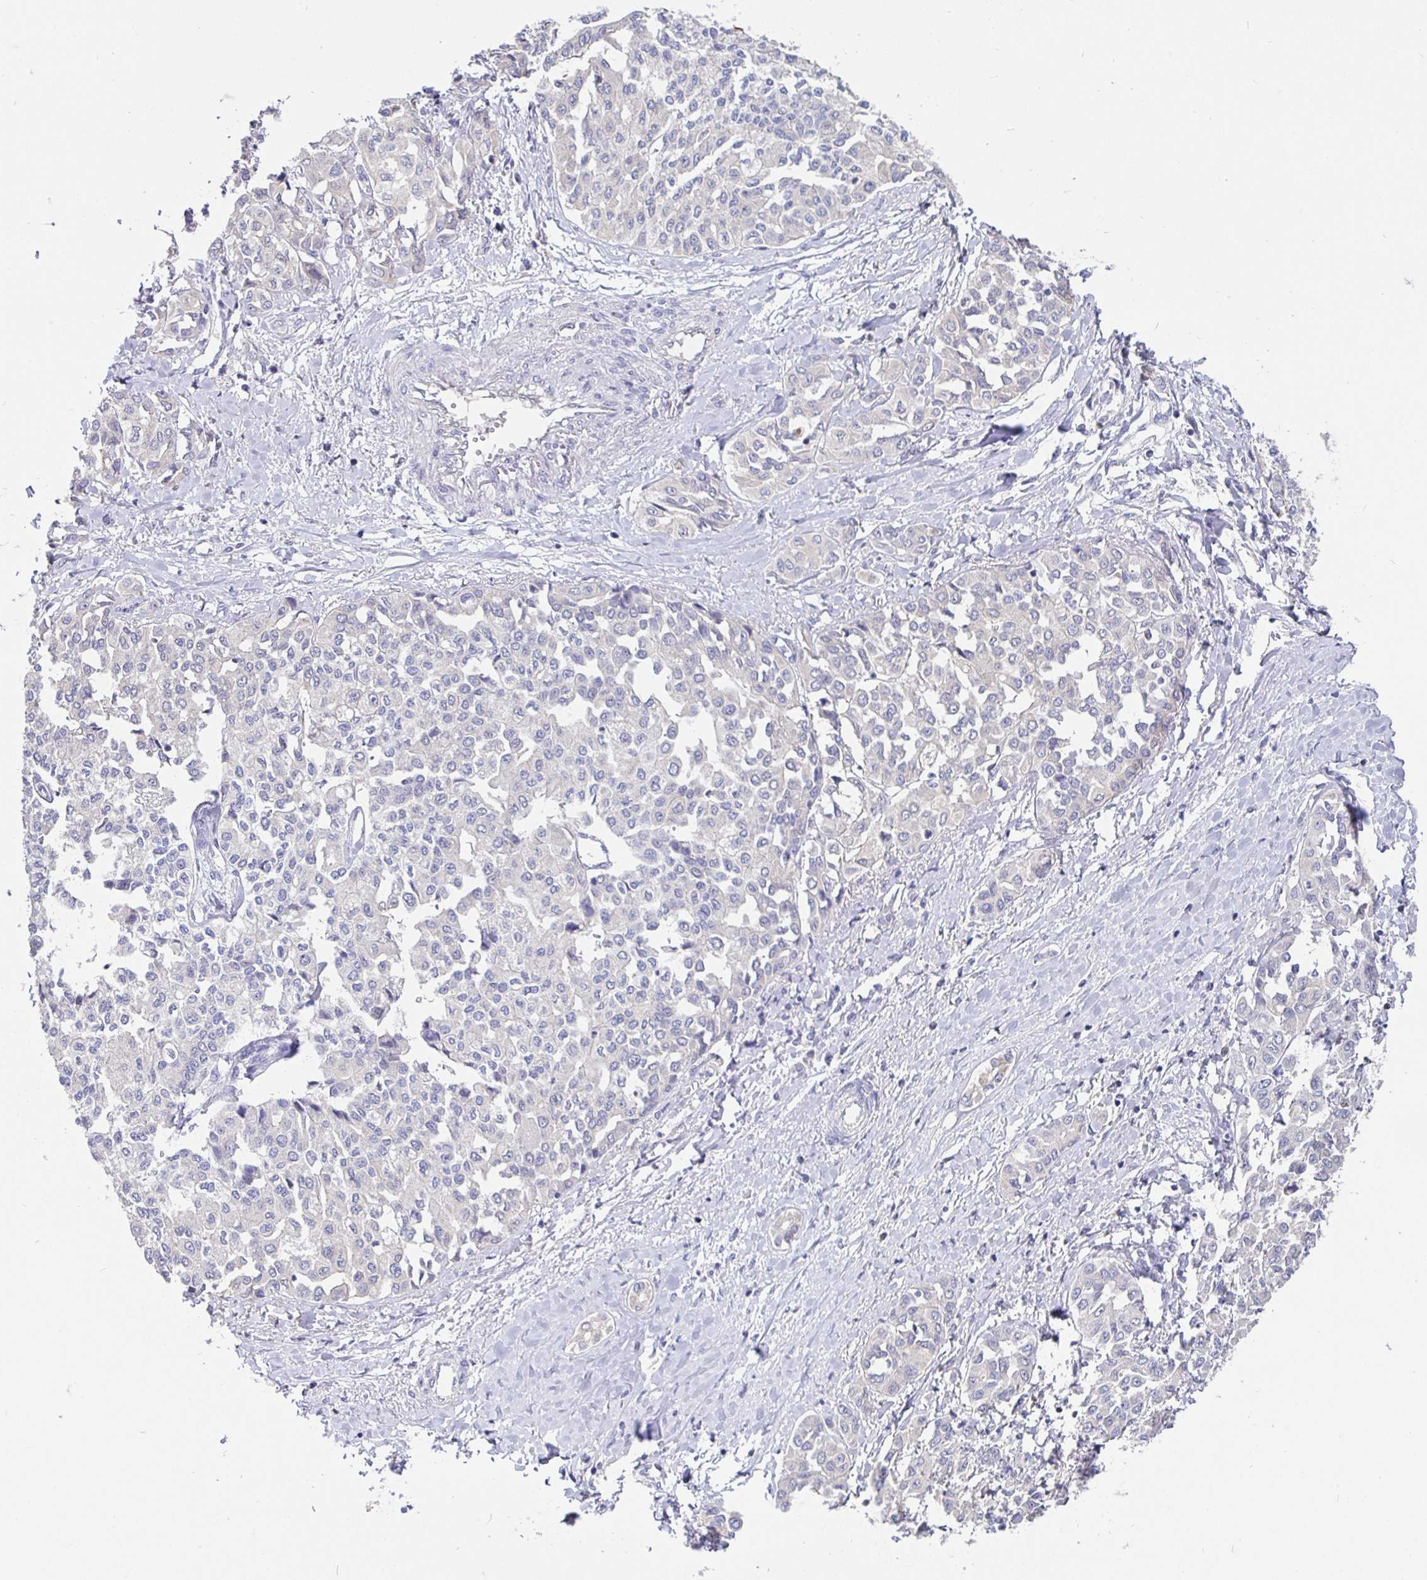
{"staining": {"intensity": "negative", "quantity": "none", "location": "none"}, "tissue": "liver cancer", "cell_type": "Tumor cells", "image_type": "cancer", "snomed": [{"axis": "morphology", "description": "Cholangiocarcinoma"}, {"axis": "topography", "description": "Liver"}], "caption": "Tumor cells show no significant protein expression in liver cancer.", "gene": "SATB1", "patient": {"sex": "female", "age": 77}}